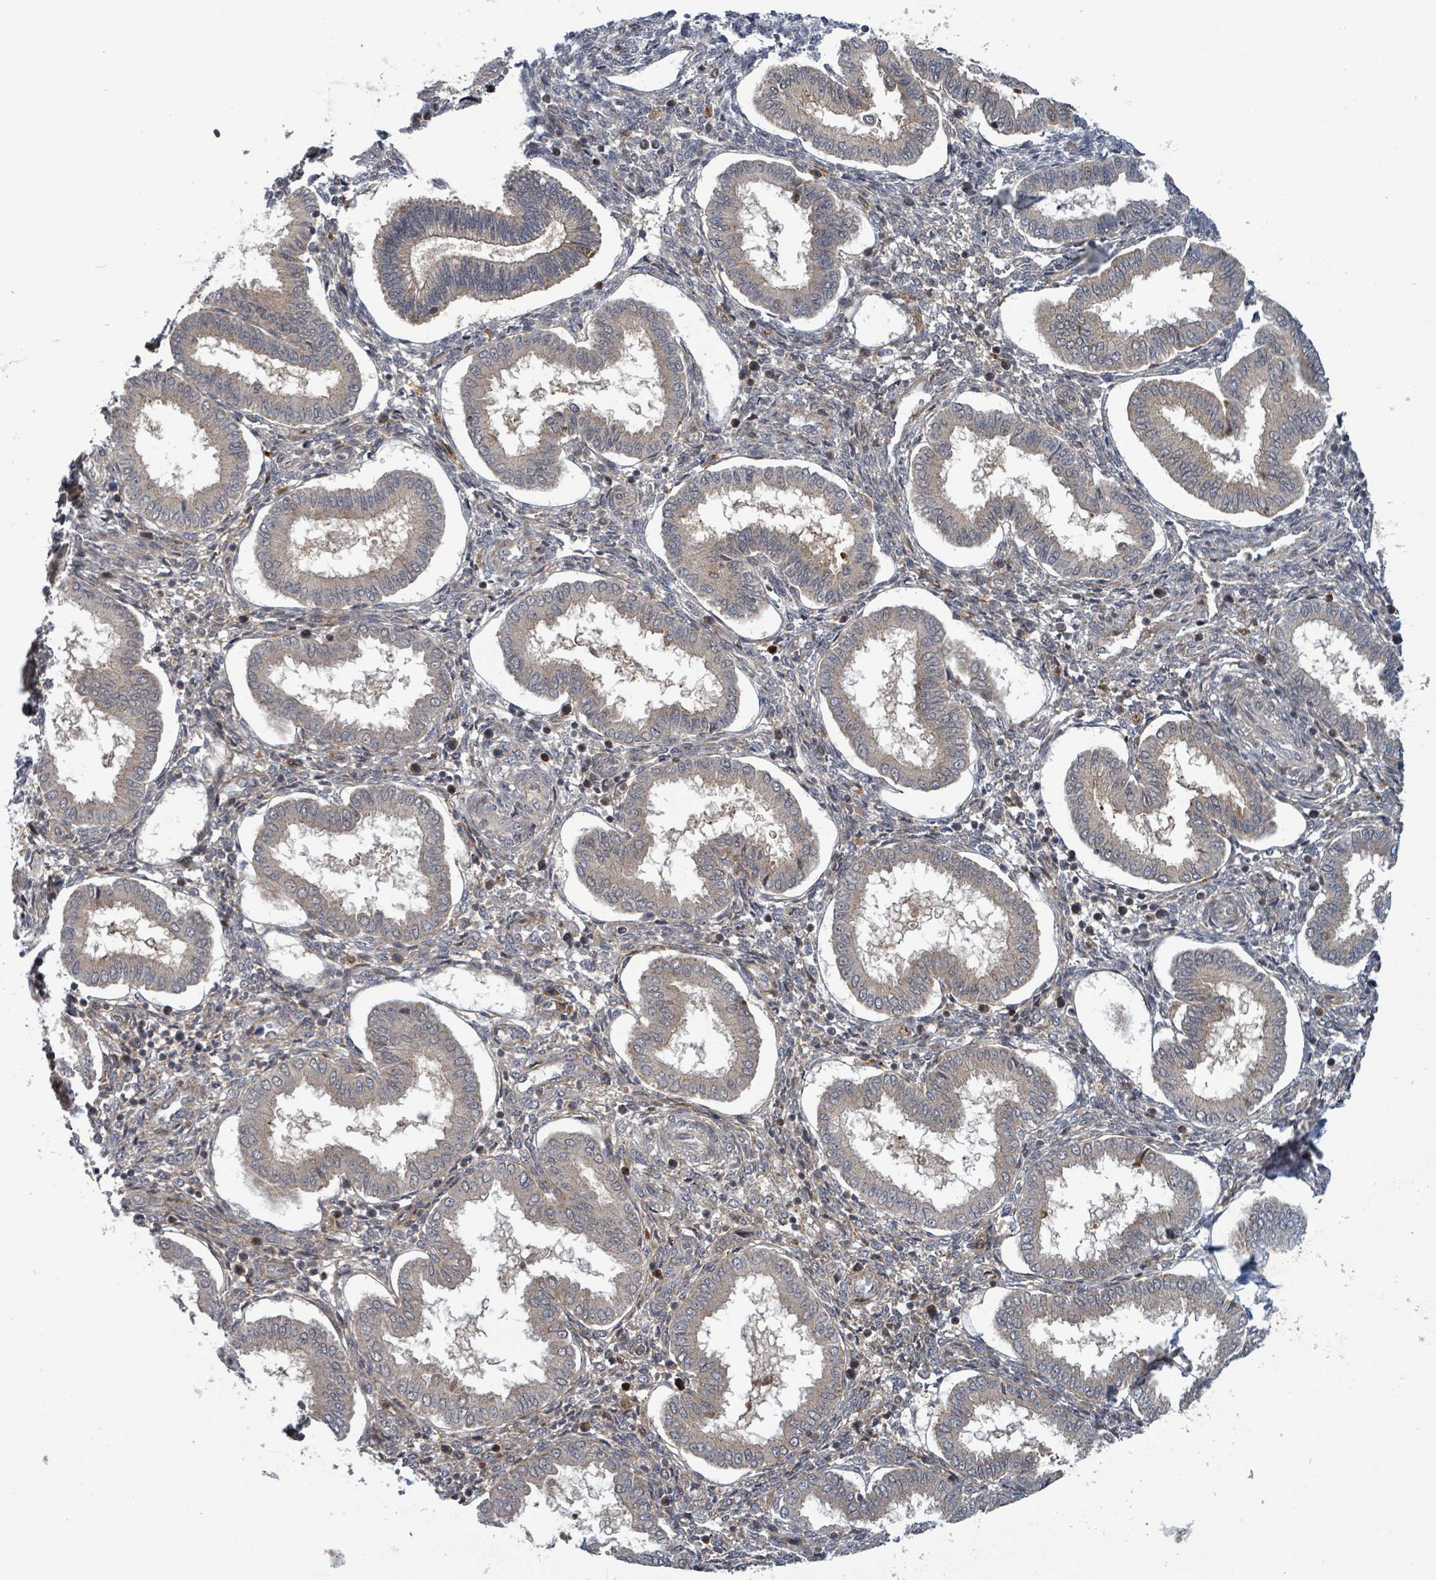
{"staining": {"intensity": "weak", "quantity": "25%-75%", "location": "nuclear"}, "tissue": "endometrium", "cell_type": "Cells in endometrial stroma", "image_type": "normal", "snomed": [{"axis": "morphology", "description": "Normal tissue, NOS"}, {"axis": "topography", "description": "Endometrium"}], "caption": "Immunohistochemical staining of unremarkable human endometrium displays 25%-75% levels of weak nuclear protein positivity in about 25%-75% of cells in endometrial stroma. (brown staining indicates protein expression, while blue staining denotes nuclei).", "gene": "GTF3C1", "patient": {"sex": "female", "age": 24}}